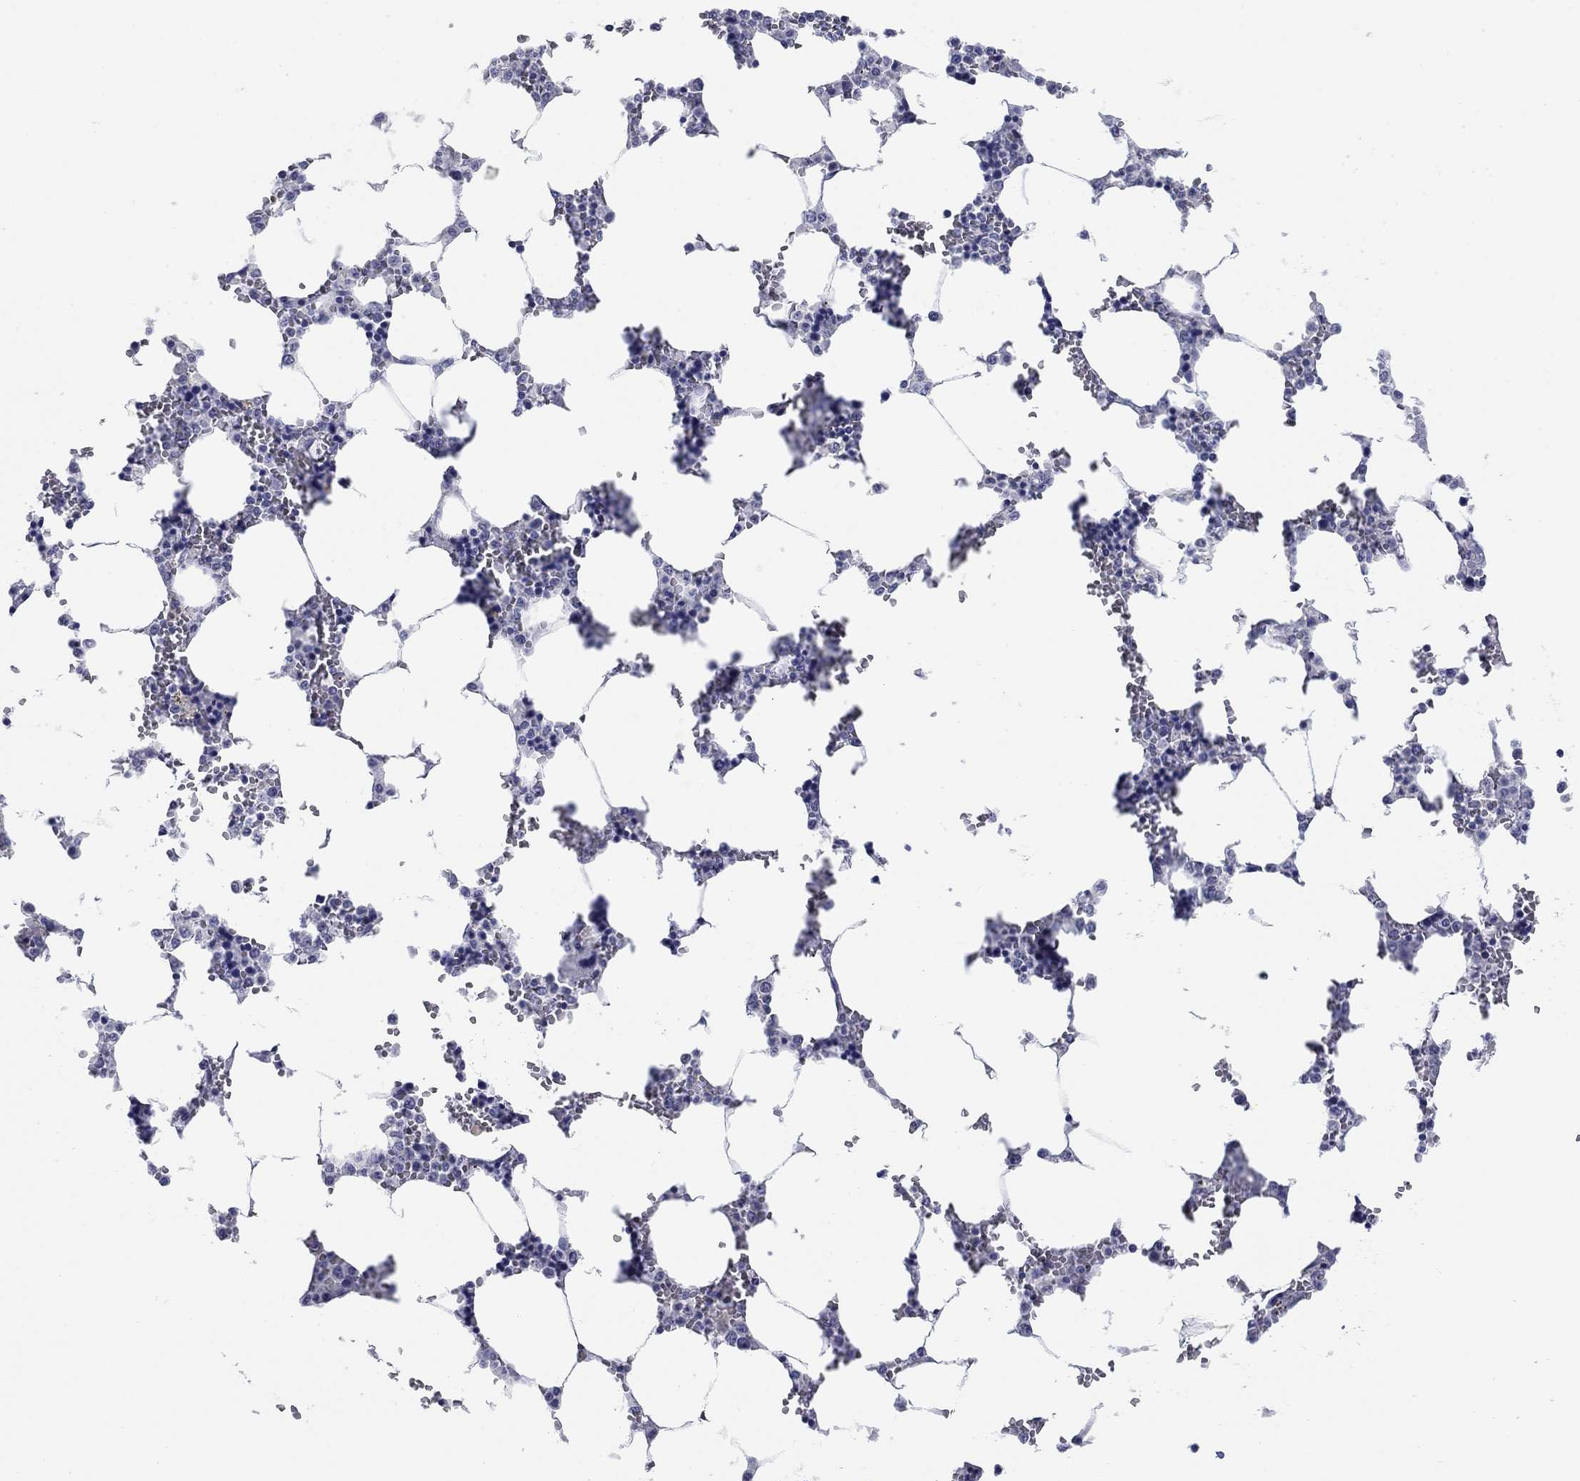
{"staining": {"intensity": "negative", "quantity": "none", "location": "none"}, "tissue": "bone marrow", "cell_type": "Hematopoietic cells", "image_type": "normal", "snomed": [{"axis": "morphology", "description": "Normal tissue, NOS"}, {"axis": "topography", "description": "Bone marrow"}], "caption": "Immunohistochemistry photomicrograph of benign bone marrow stained for a protein (brown), which exhibits no staining in hematopoietic cells.", "gene": "ATP6V1G2", "patient": {"sex": "female", "age": 72}}